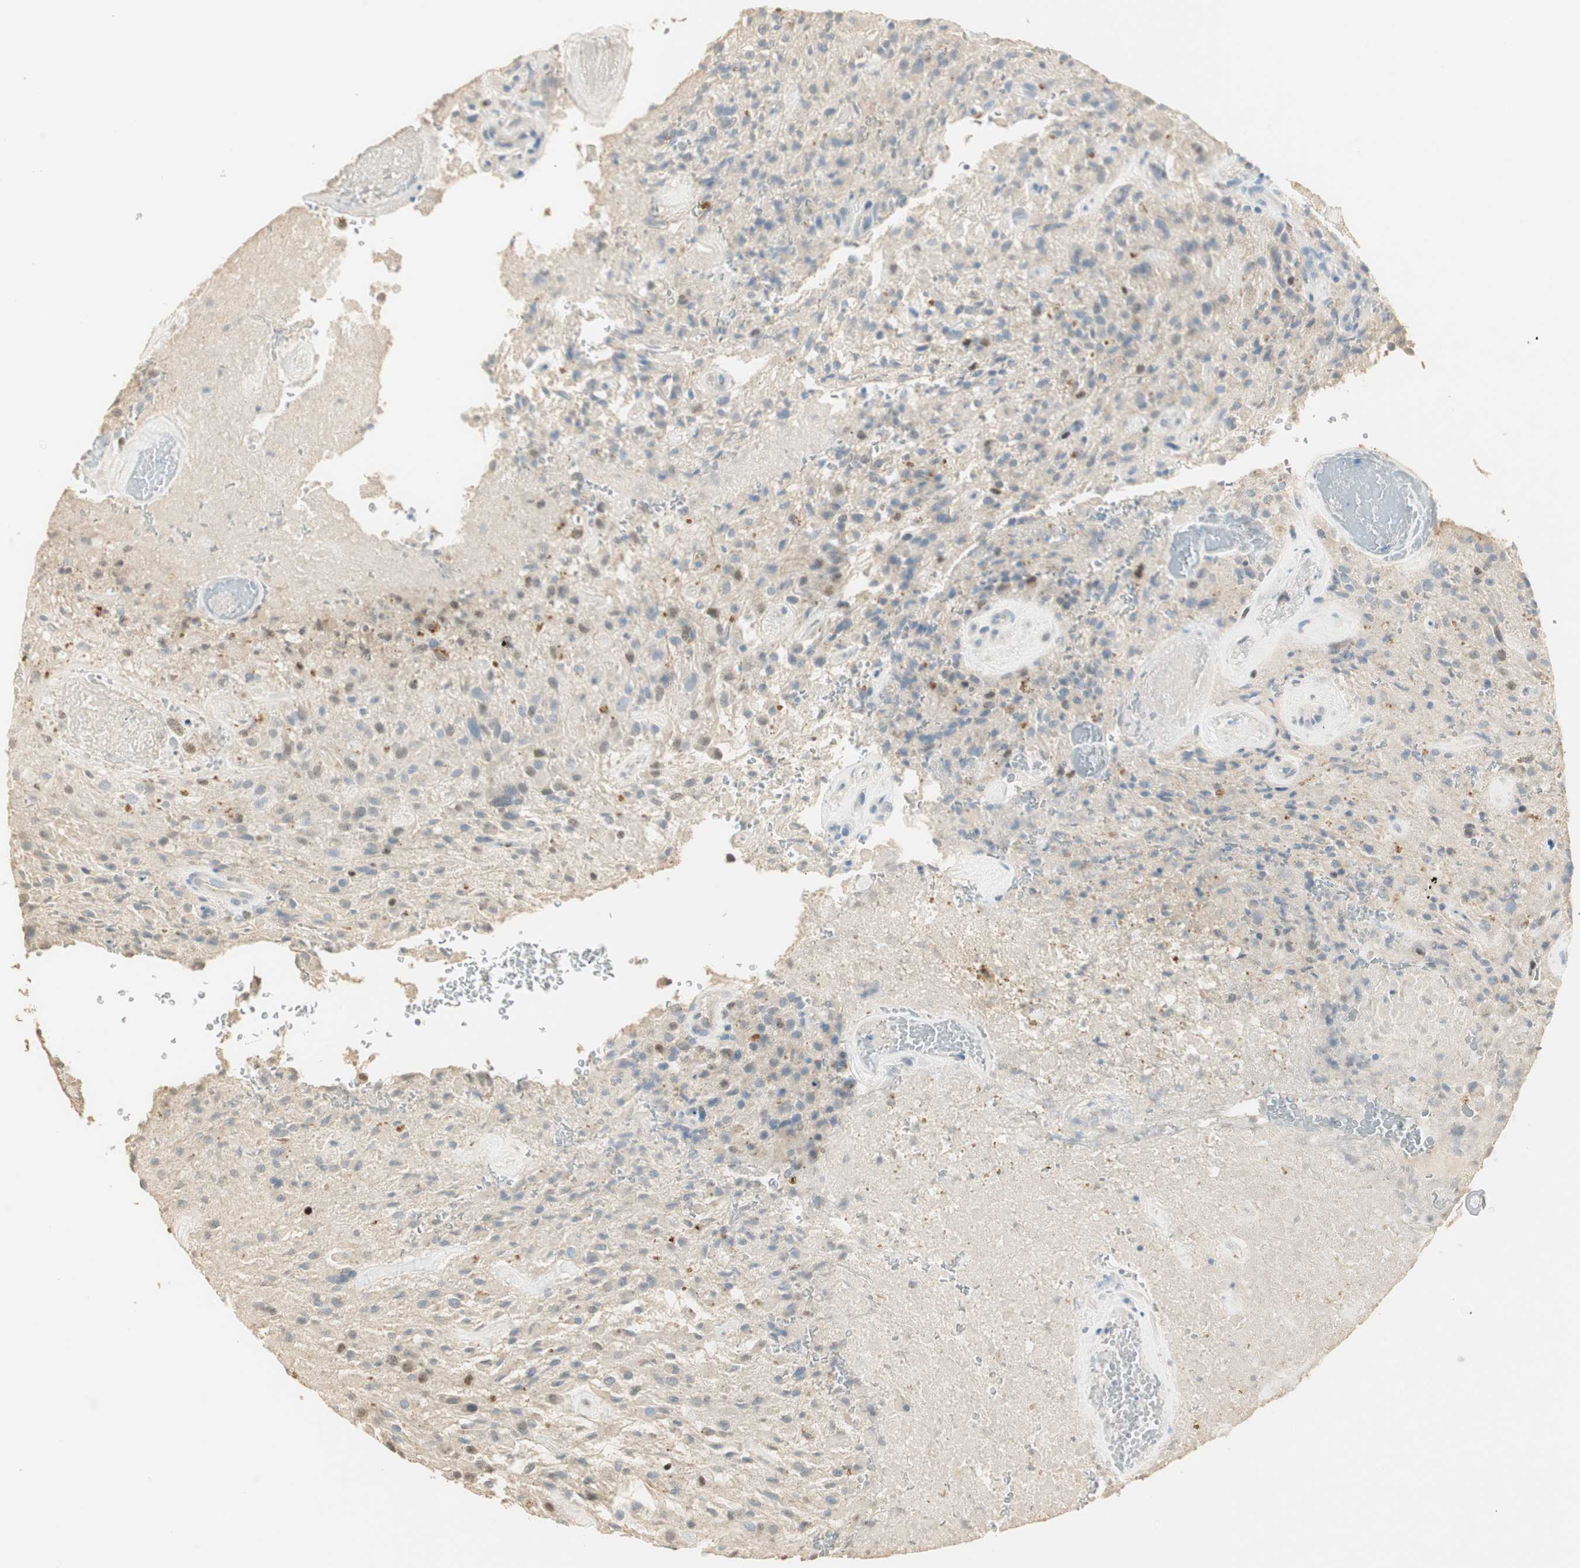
{"staining": {"intensity": "weak", "quantity": "<25%", "location": "nuclear"}, "tissue": "glioma", "cell_type": "Tumor cells", "image_type": "cancer", "snomed": [{"axis": "morphology", "description": "Glioma, malignant, High grade"}, {"axis": "topography", "description": "Brain"}], "caption": "Protein analysis of glioma exhibits no significant staining in tumor cells.", "gene": "RUNX2", "patient": {"sex": "male", "age": 71}}